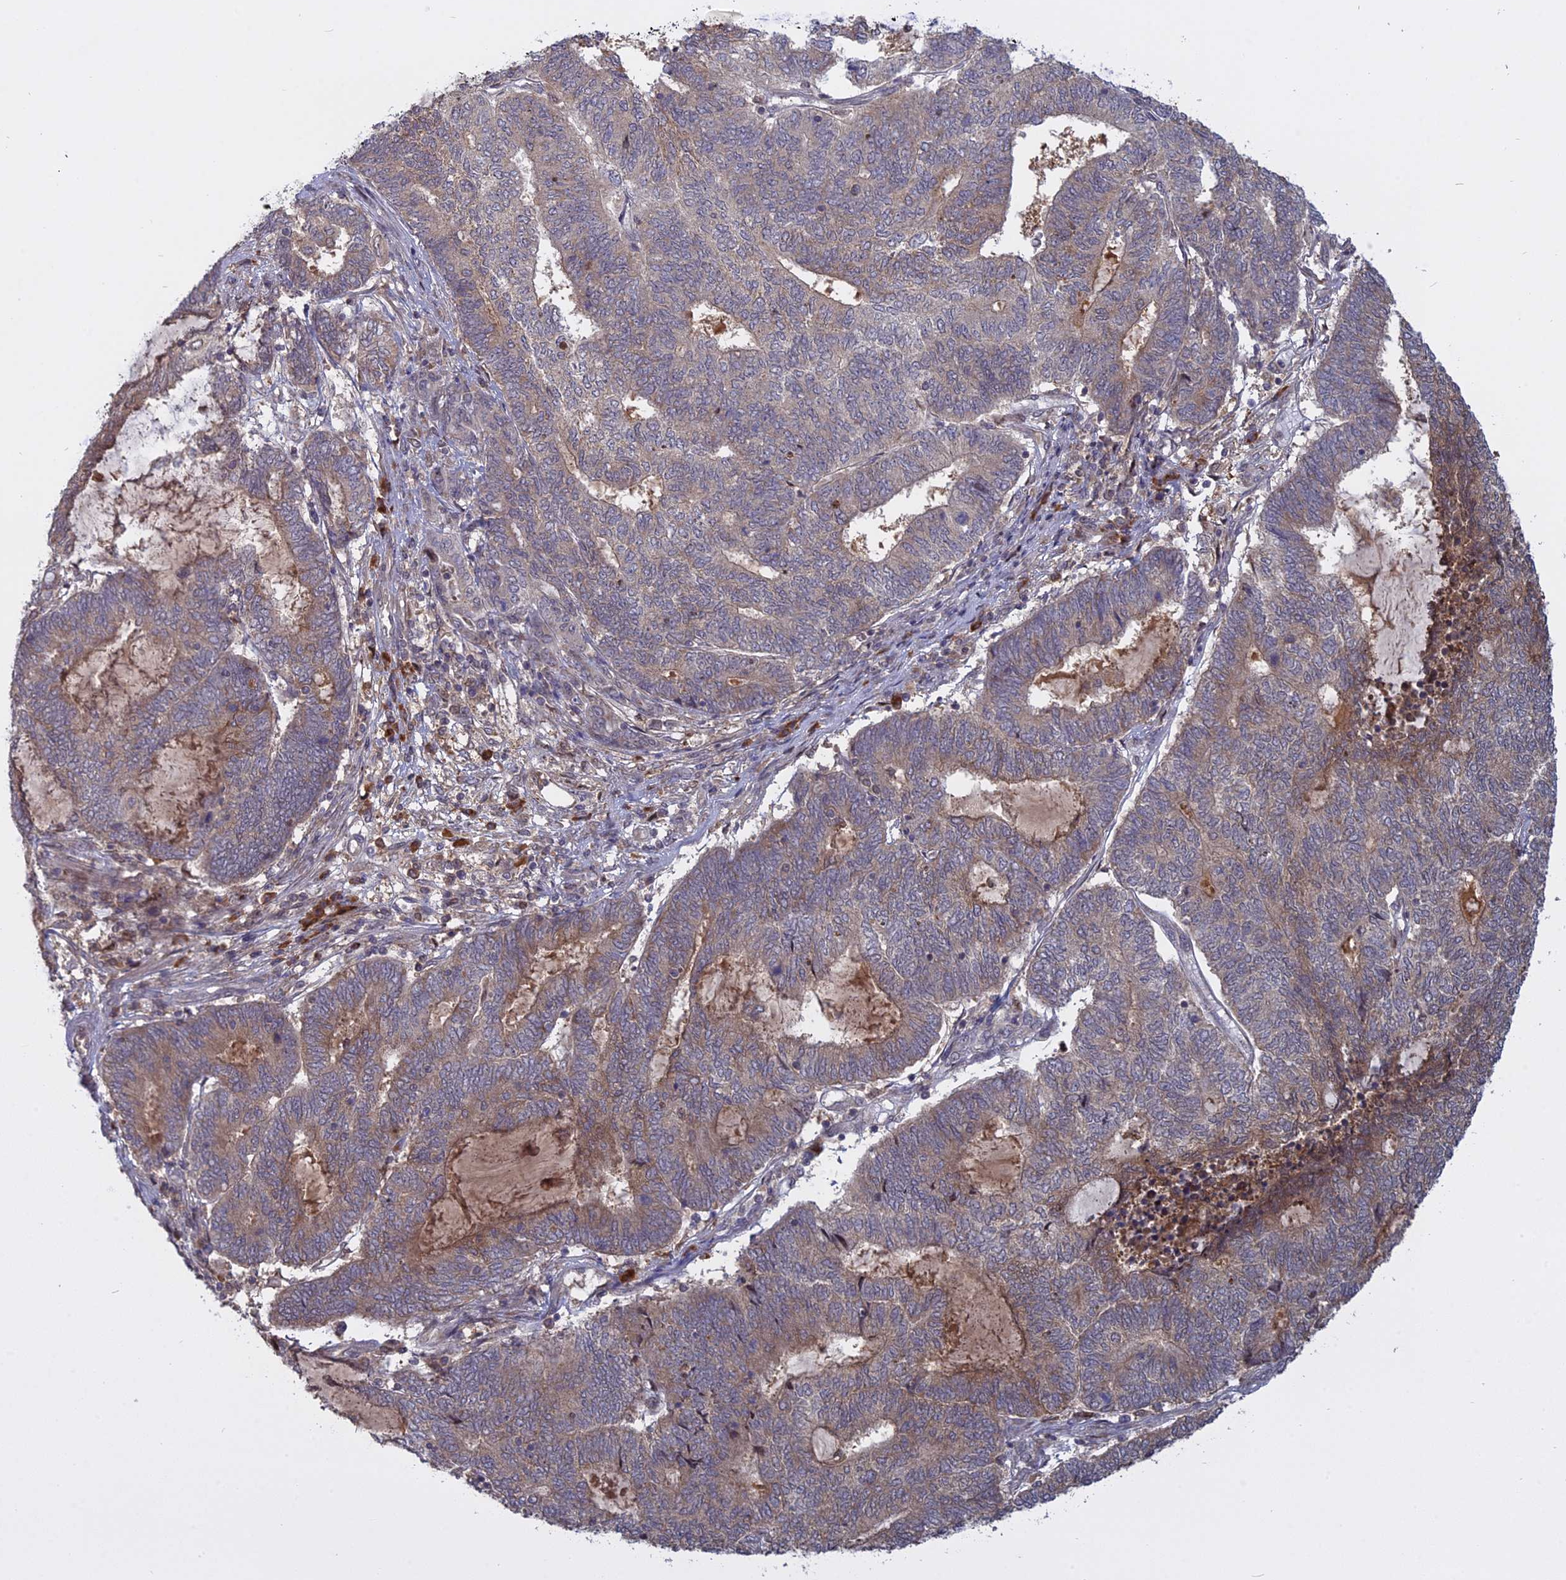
{"staining": {"intensity": "weak", "quantity": "25%-75%", "location": "cytoplasmic/membranous"}, "tissue": "endometrial cancer", "cell_type": "Tumor cells", "image_type": "cancer", "snomed": [{"axis": "morphology", "description": "Adenocarcinoma, NOS"}, {"axis": "topography", "description": "Uterus"}, {"axis": "topography", "description": "Endometrium"}], "caption": "Tumor cells display weak cytoplasmic/membranous expression in about 25%-75% of cells in endometrial cancer.", "gene": "TMEM208", "patient": {"sex": "female", "age": 70}}